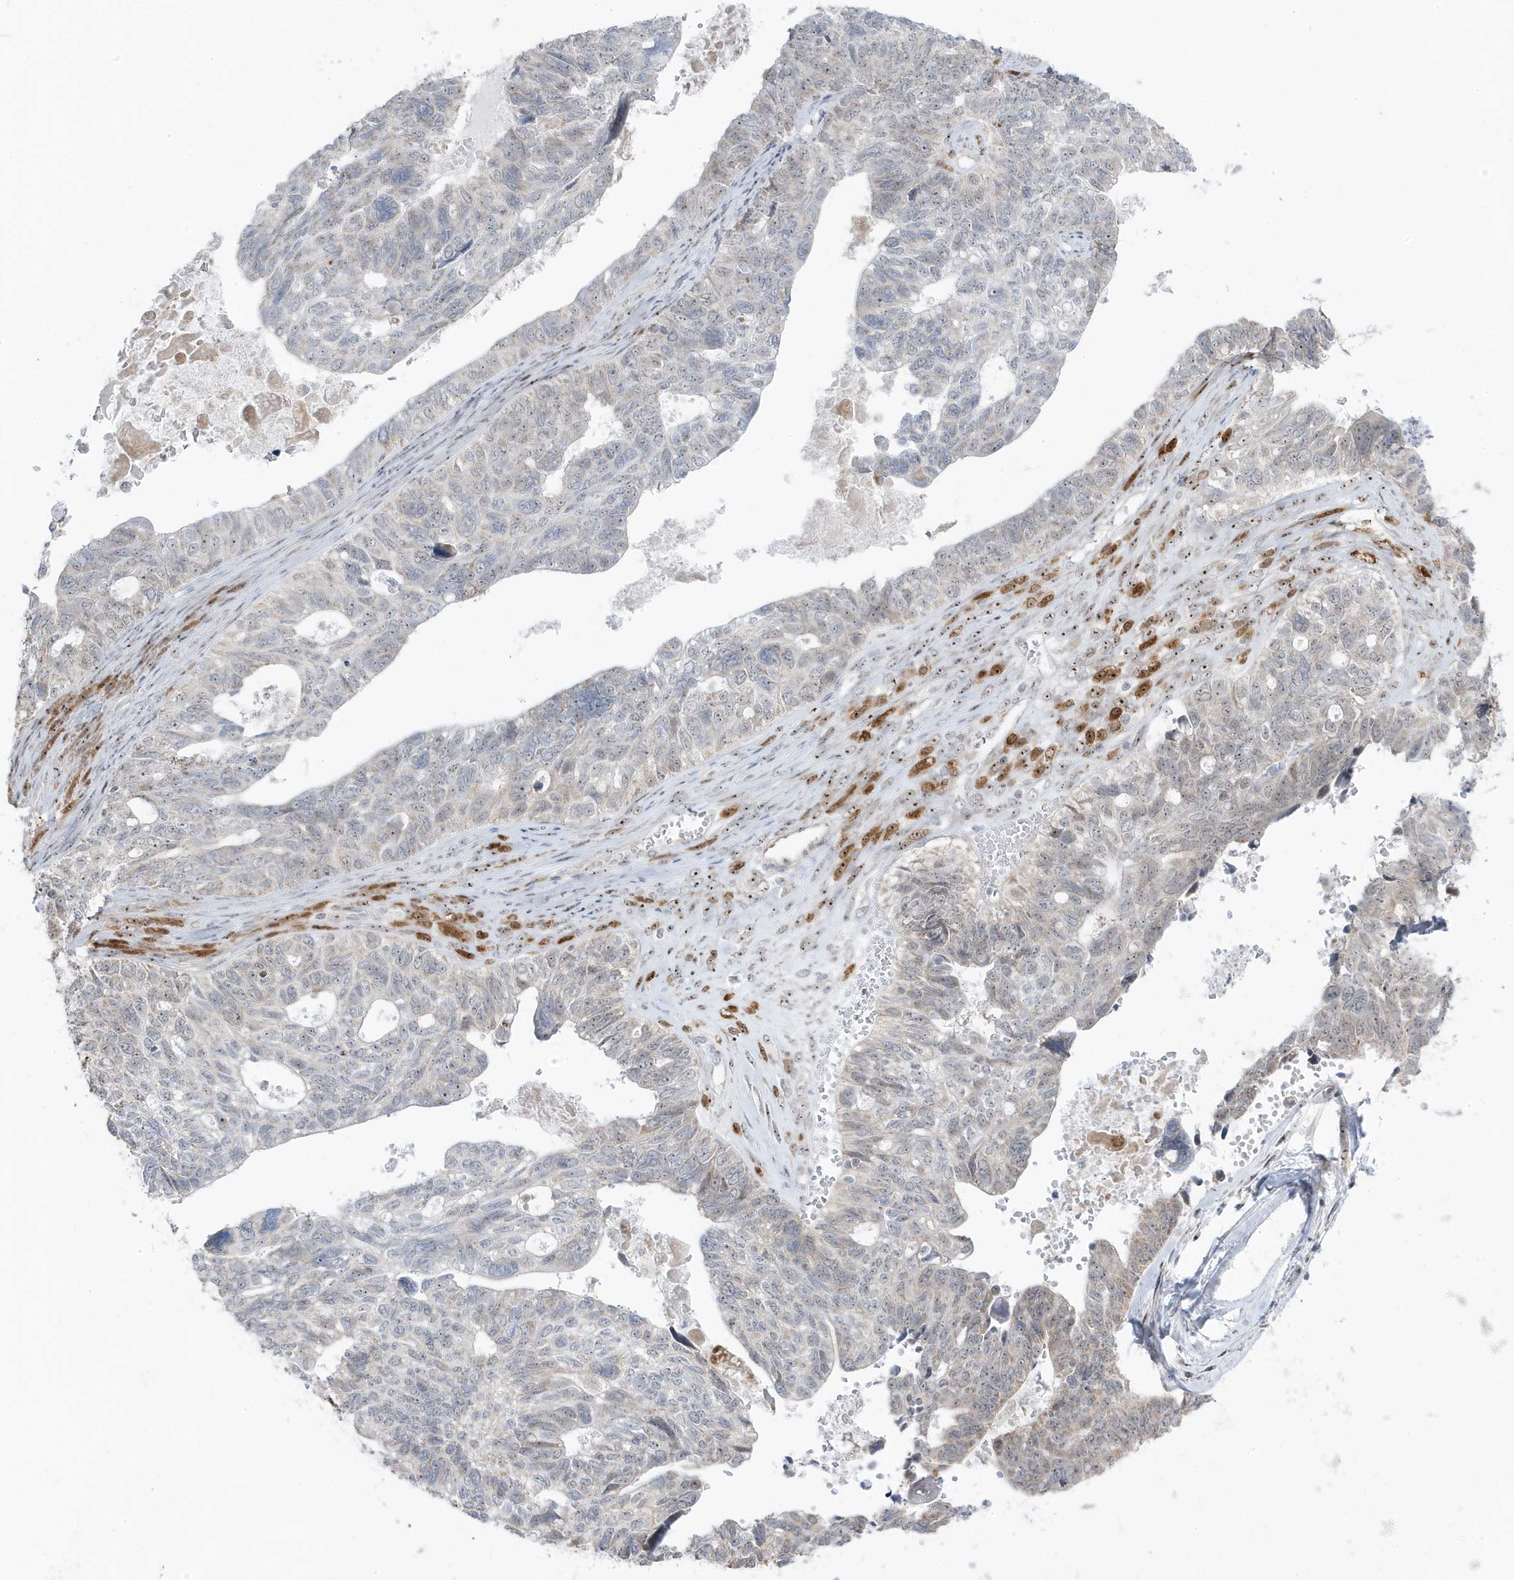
{"staining": {"intensity": "negative", "quantity": "none", "location": "none"}, "tissue": "ovarian cancer", "cell_type": "Tumor cells", "image_type": "cancer", "snomed": [{"axis": "morphology", "description": "Cystadenocarcinoma, serous, NOS"}, {"axis": "topography", "description": "Ovary"}], "caption": "Immunohistochemistry of serous cystadenocarcinoma (ovarian) demonstrates no positivity in tumor cells.", "gene": "TSEN15", "patient": {"sex": "female", "age": 79}}